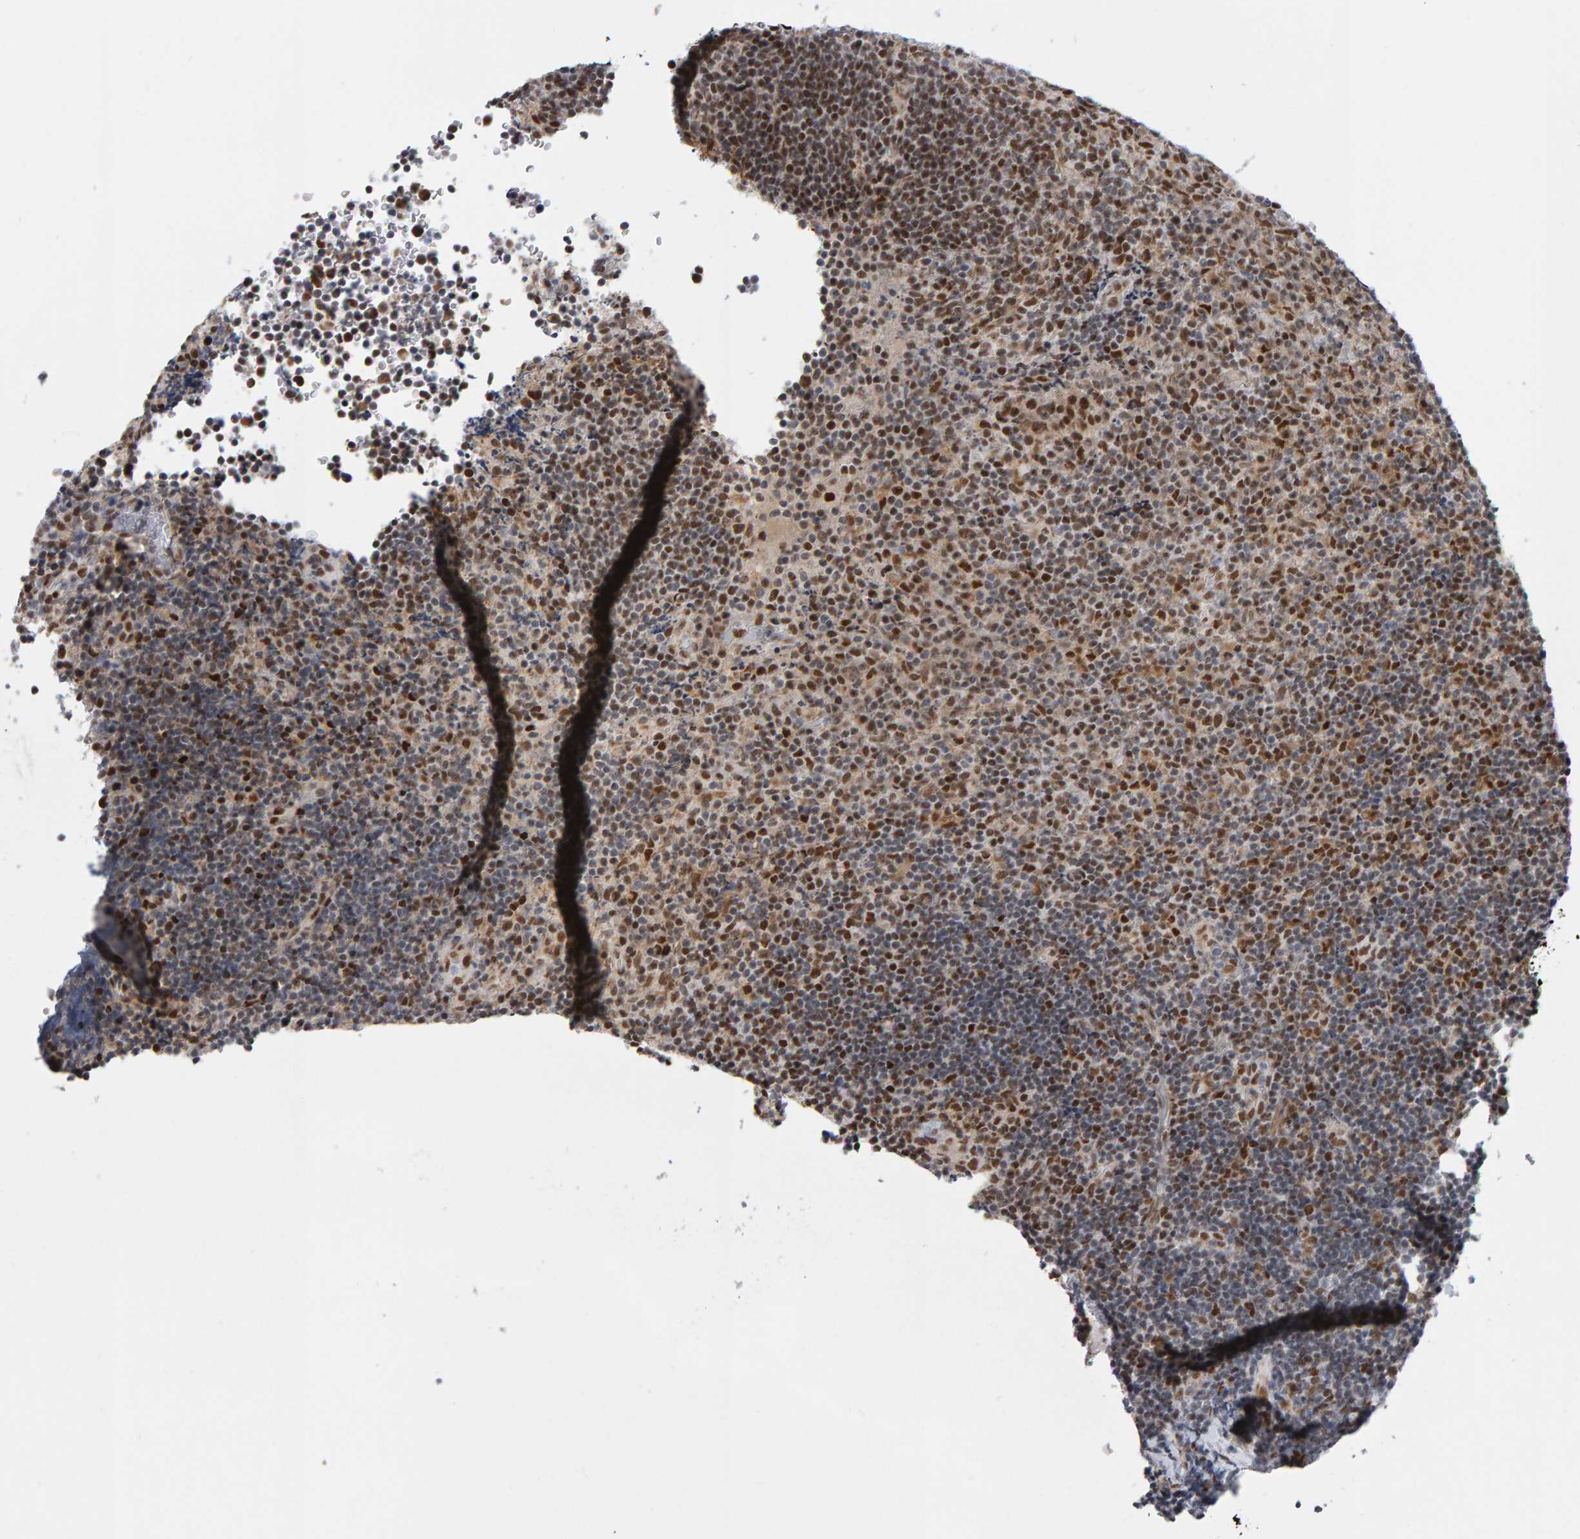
{"staining": {"intensity": "moderate", "quantity": "25%-75%", "location": "nuclear"}, "tissue": "lymphoma", "cell_type": "Tumor cells", "image_type": "cancer", "snomed": [{"axis": "morphology", "description": "Malignant lymphoma, non-Hodgkin's type, High grade"}, {"axis": "topography", "description": "Tonsil"}], "caption": "Human high-grade malignant lymphoma, non-Hodgkin's type stained with a brown dye displays moderate nuclear positive staining in approximately 25%-75% of tumor cells.", "gene": "ATF7IP", "patient": {"sex": "female", "age": 36}}